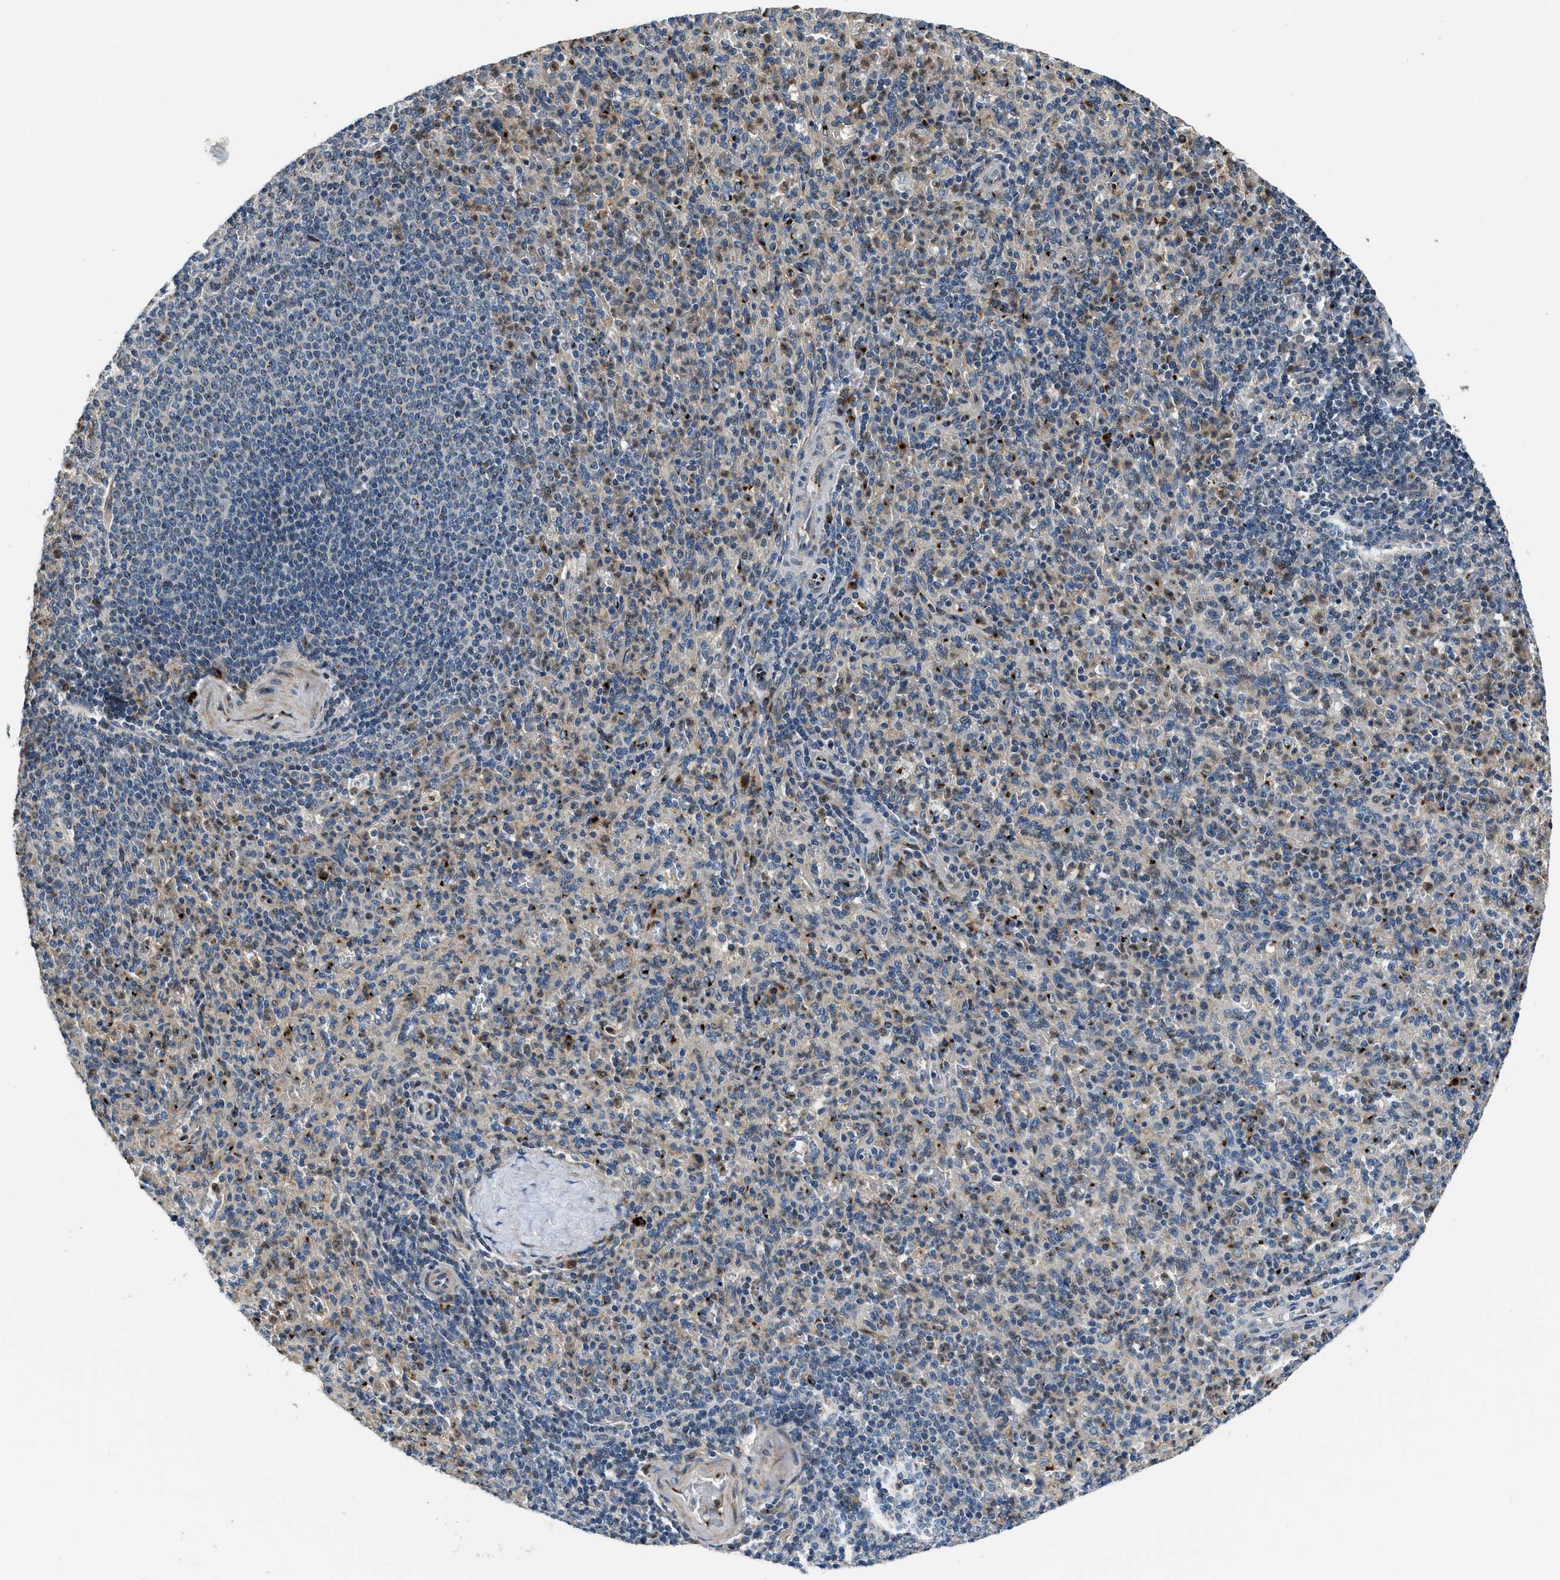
{"staining": {"intensity": "weak", "quantity": "25%-75%", "location": "cytoplasmic/membranous"}, "tissue": "spleen", "cell_type": "Cells in red pulp", "image_type": "normal", "snomed": [{"axis": "morphology", "description": "Normal tissue, NOS"}, {"axis": "topography", "description": "Spleen"}], "caption": "This micrograph shows benign spleen stained with immunohistochemistry to label a protein in brown. The cytoplasmic/membranous of cells in red pulp show weak positivity for the protein. Nuclei are counter-stained blue.", "gene": "FUT8", "patient": {"sex": "male", "age": 36}}